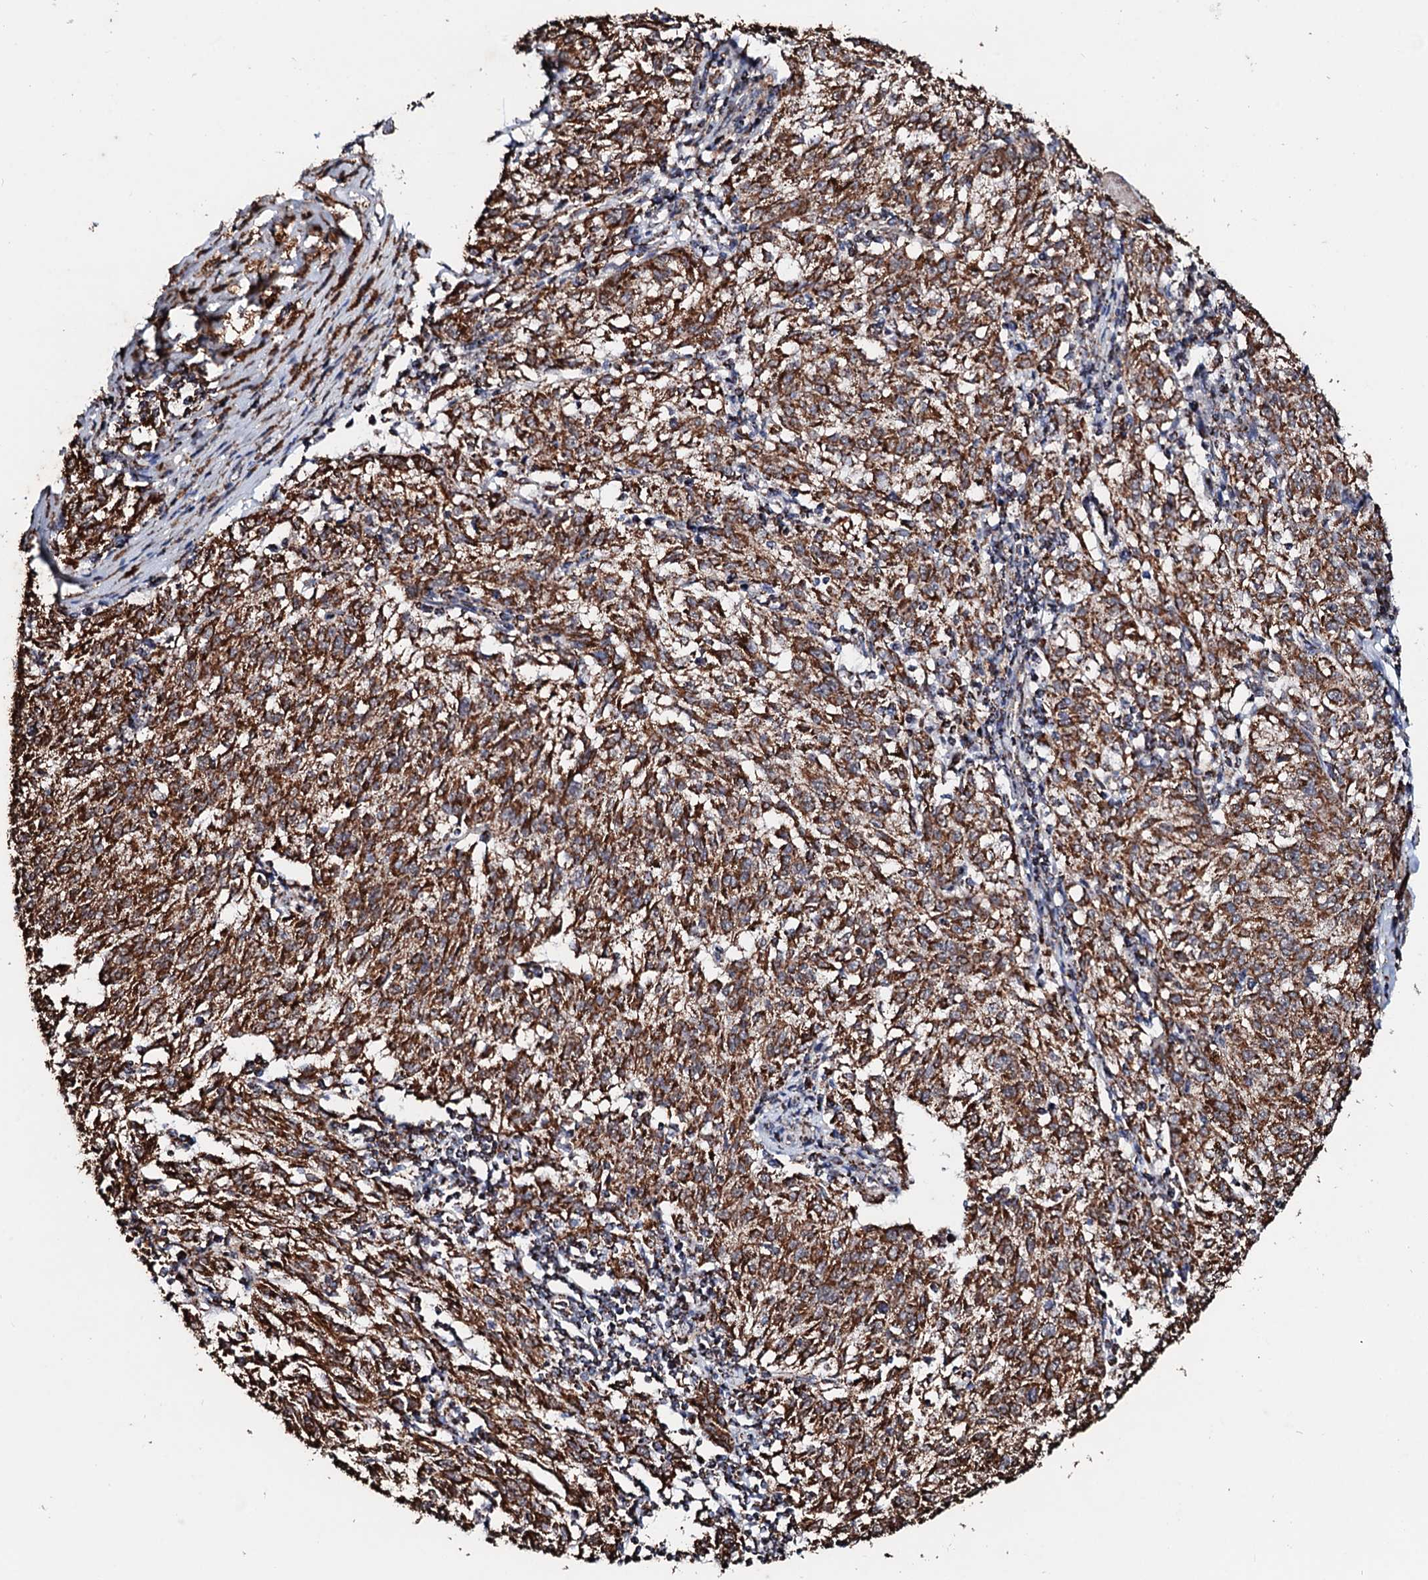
{"staining": {"intensity": "strong", "quantity": ">75%", "location": "cytoplasmic/membranous"}, "tissue": "melanoma", "cell_type": "Tumor cells", "image_type": "cancer", "snomed": [{"axis": "morphology", "description": "Malignant melanoma, NOS"}, {"axis": "topography", "description": "Skin"}], "caption": "Immunohistochemistry (IHC) histopathology image of human melanoma stained for a protein (brown), which exhibits high levels of strong cytoplasmic/membranous expression in about >75% of tumor cells.", "gene": "SECISBP2L", "patient": {"sex": "female", "age": 72}}